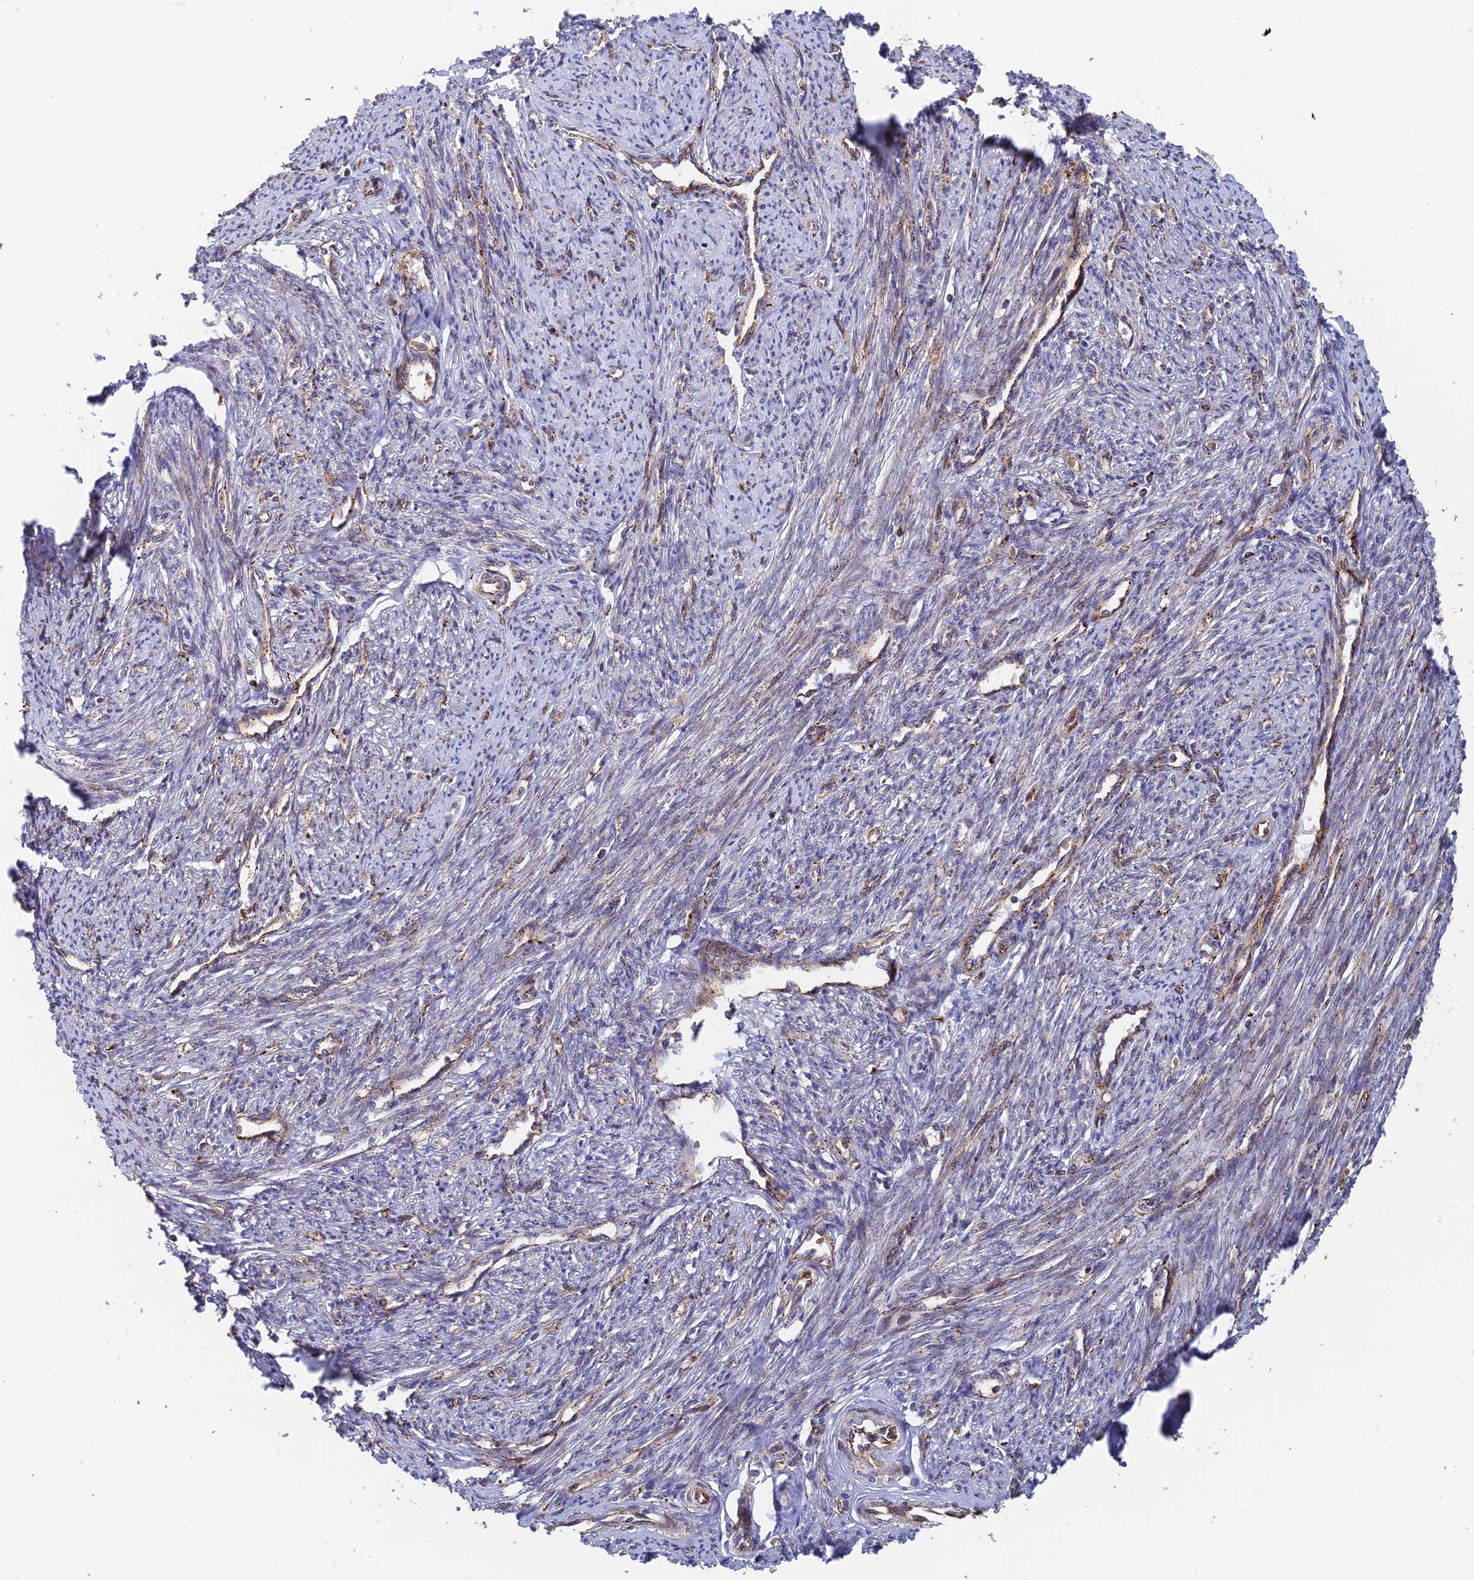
{"staining": {"intensity": "moderate", "quantity": "<25%", "location": "cytoplasmic/membranous"}, "tissue": "smooth muscle", "cell_type": "Smooth muscle cells", "image_type": "normal", "snomed": [{"axis": "morphology", "description": "Normal tissue, NOS"}, {"axis": "topography", "description": "Smooth muscle"}, {"axis": "topography", "description": "Uterus"}], "caption": "IHC (DAB (3,3'-diaminobenzidine)) staining of normal smooth muscle shows moderate cytoplasmic/membranous protein positivity in approximately <25% of smooth muscle cells.", "gene": "PPP2R3C", "patient": {"sex": "female", "age": 59}}